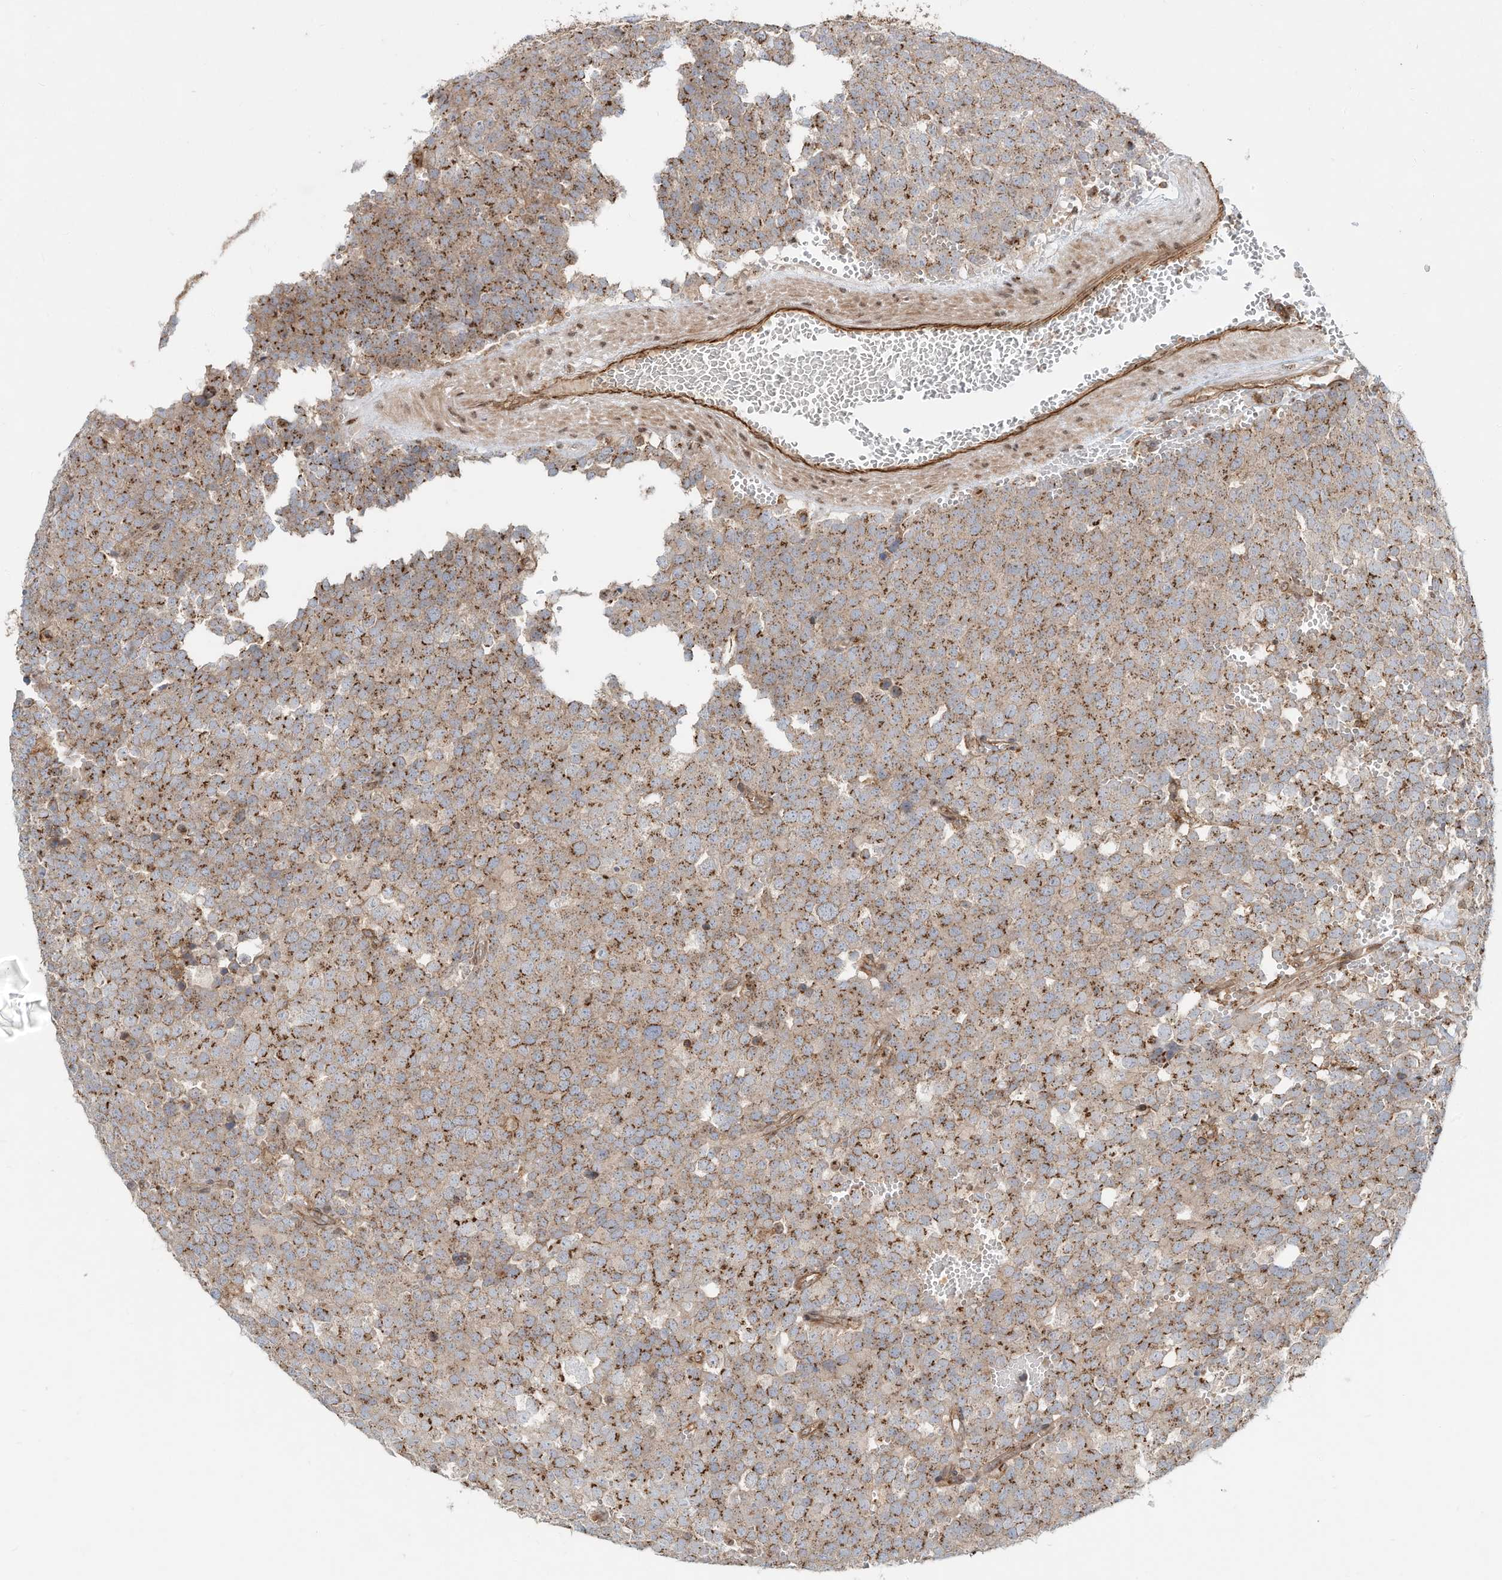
{"staining": {"intensity": "moderate", "quantity": ">75%", "location": "cytoplasmic/membranous"}, "tissue": "testis cancer", "cell_type": "Tumor cells", "image_type": "cancer", "snomed": [{"axis": "morphology", "description": "Seminoma, NOS"}, {"axis": "topography", "description": "Testis"}], "caption": "IHC photomicrograph of human testis seminoma stained for a protein (brown), which displays medium levels of moderate cytoplasmic/membranous expression in about >75% of tumor cells.", "gene": "CUX1", "patient": {"sex": "male", "age": 71}}